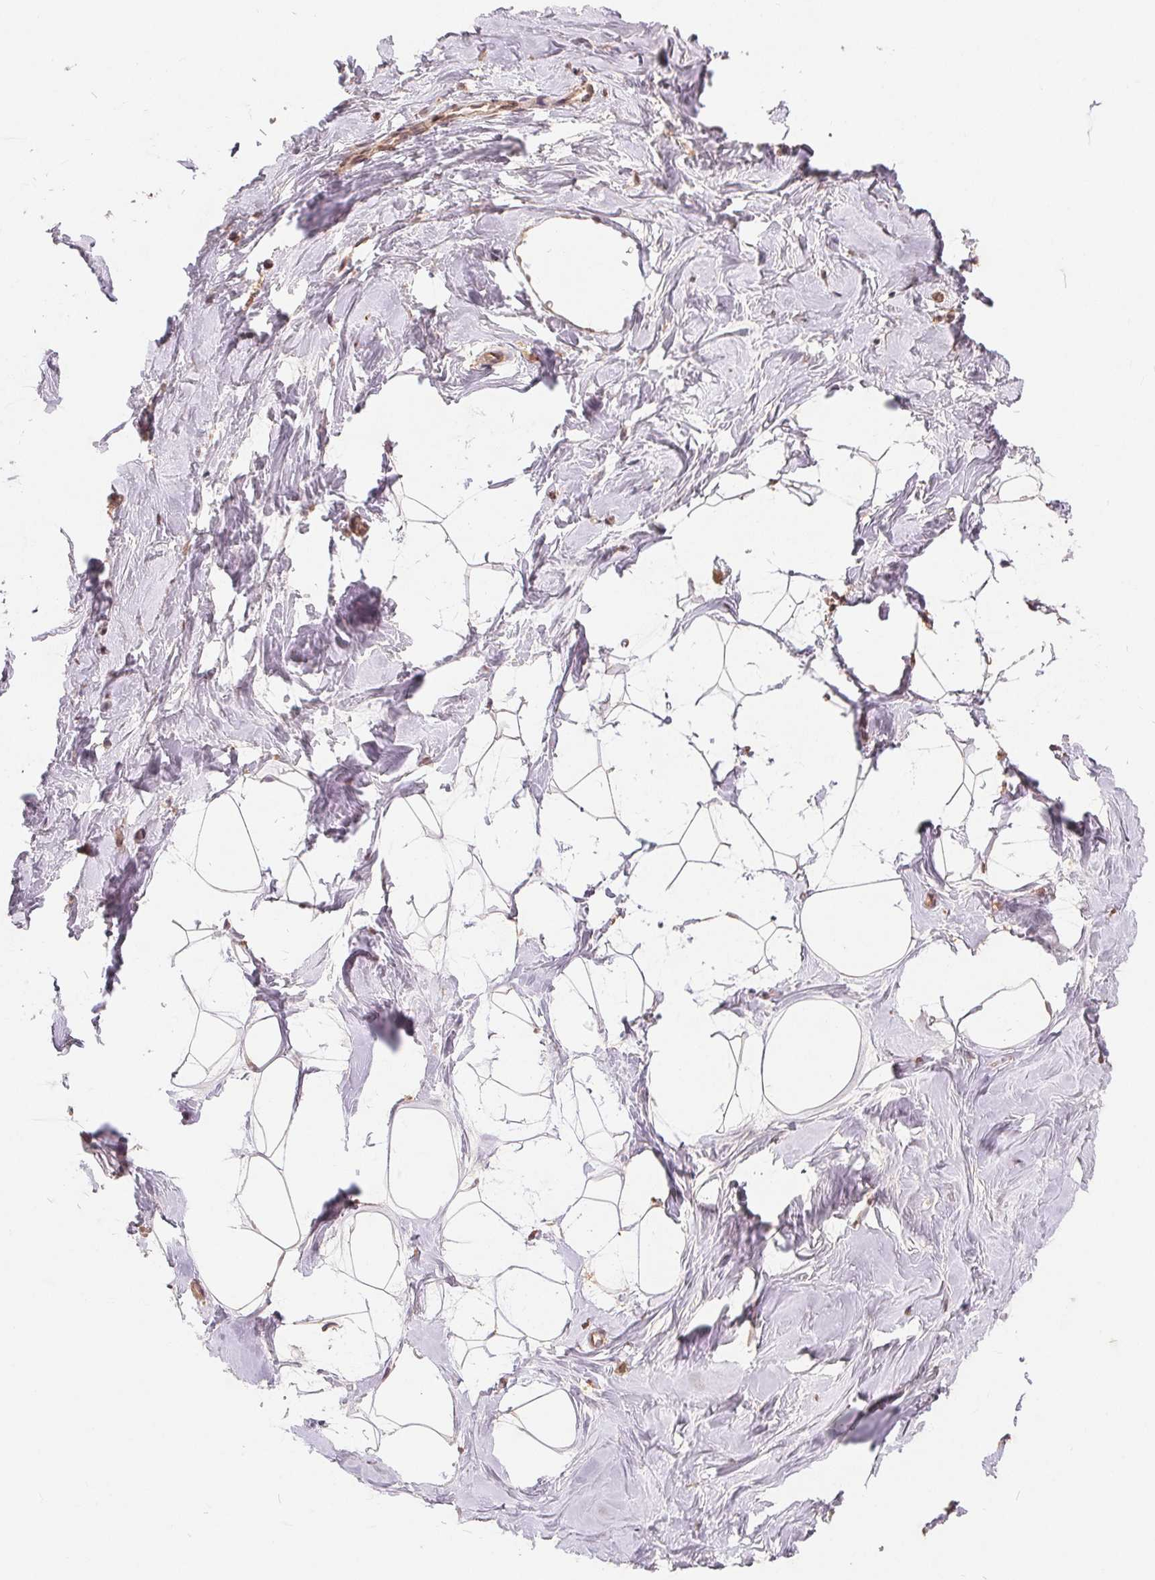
{"staining": {"intensity": "moderate", "quantity": ">75%", "location": "cytoplasmic/membranous"}, "tissue": "breast", "cell_type": "Adipocytes", "image_type": "normal", "snomed": [{"axis": "morphology", "description": "Normal tissue, NOS"}, {"axis": "topography", "description": "Breast"}], "caption": "Immunohistochemical staining of normal breast displays medium levels of moderate cytoplasmic/membranous positivity in approximately >75% of adipocytes.", "gene": "CDIPT", "patient": {"sex": "female", "age": 32}}